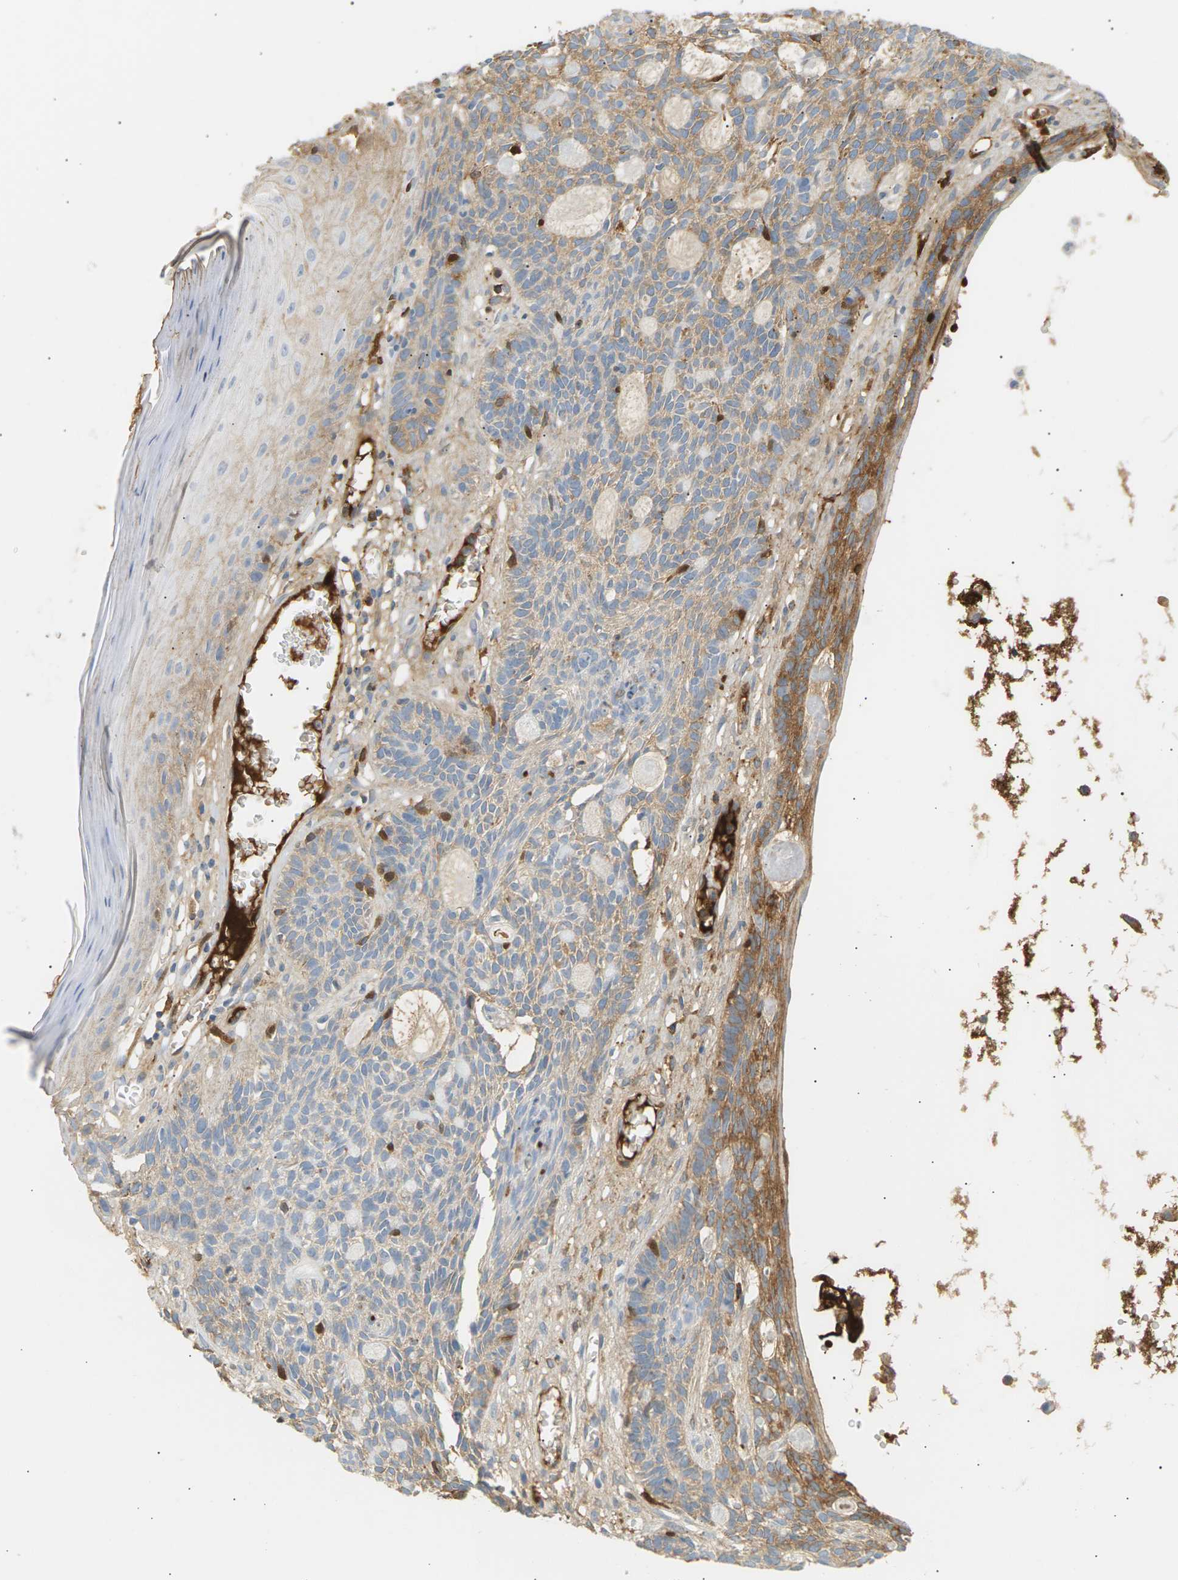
{"staining": {"intensity": "moderate", "quantity": ">75%", "location": "cytoplasmic/membranous"}, "tissue": "skin cancer", "cell_type": "Tumor cells", "image_type": "cancer", "snomed": [{"axis": "morphology", "description": "Basal cell carcinoma"}, {"axis": "topography", "description": "Skin"}], "caption": "Protein staining displays moderate cytoplasmic/membranous positivity in approximately >75% of tumor cells in basal cell carcinoma (skin).", "gene": "IGLC3", "patient": {"sex": "male", "age": 67}}